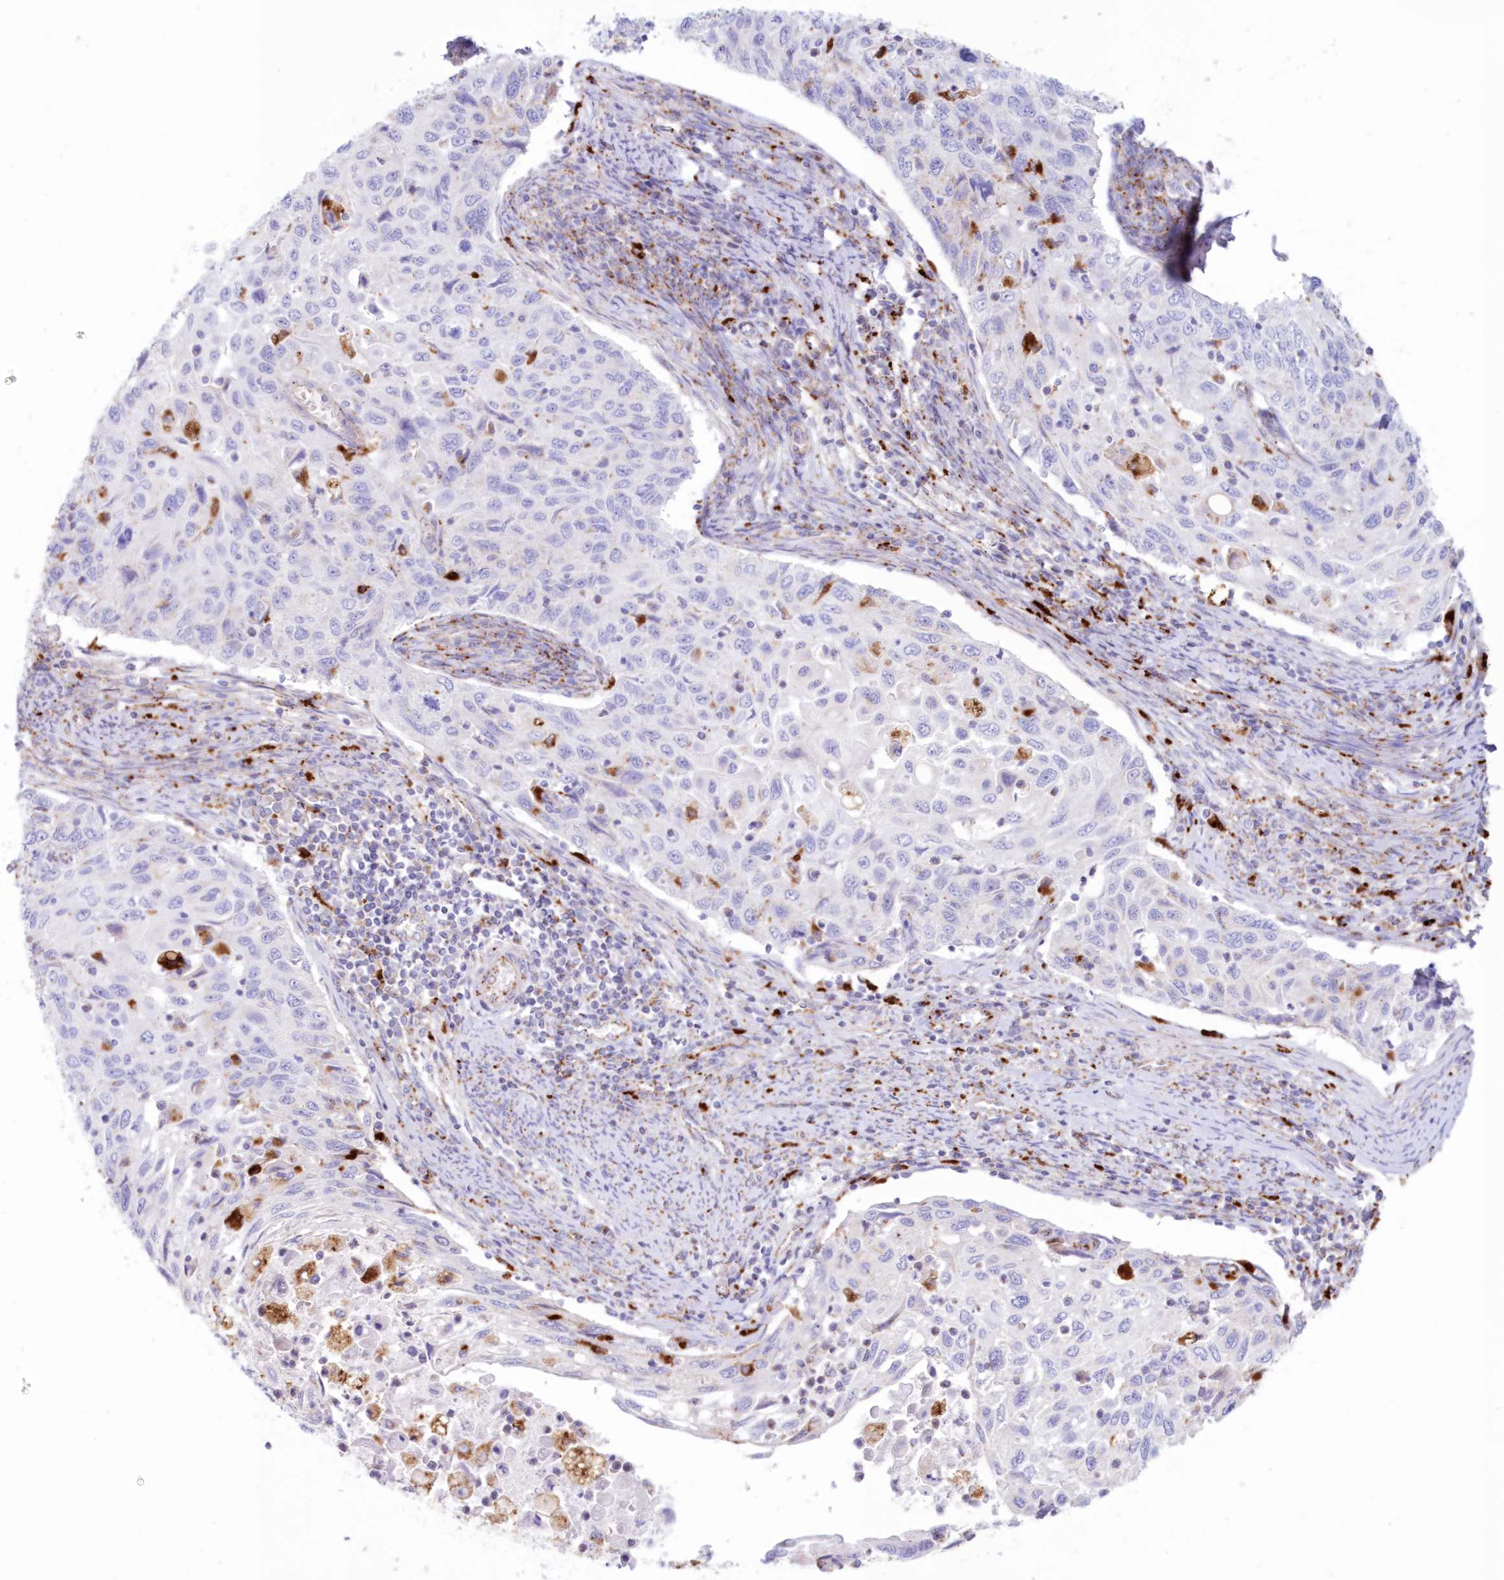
{"staining": {"intensity": "negative", "quantity": "none", "location": "none"}, "tissue": "cervical cancer", "cell_type": "Tumor cells", "image_type": "cancer", "snomed": [{"axis": "morphology", "description": "Squamous cell carcinoma, NOS"}, {"axis": "topography", "description": "Cervix"}], "caption": "There is no significant positivity in tumor cells of cervical cancer (squamous cell carcinoma). The staining was performed using DAB to visualize the protein expression in brown, while the nuclei were stained in blue with hematoxylin (Magnification: 20x).", "gene": "TPP1", "patient": {"sex": "female", "age": 70}}